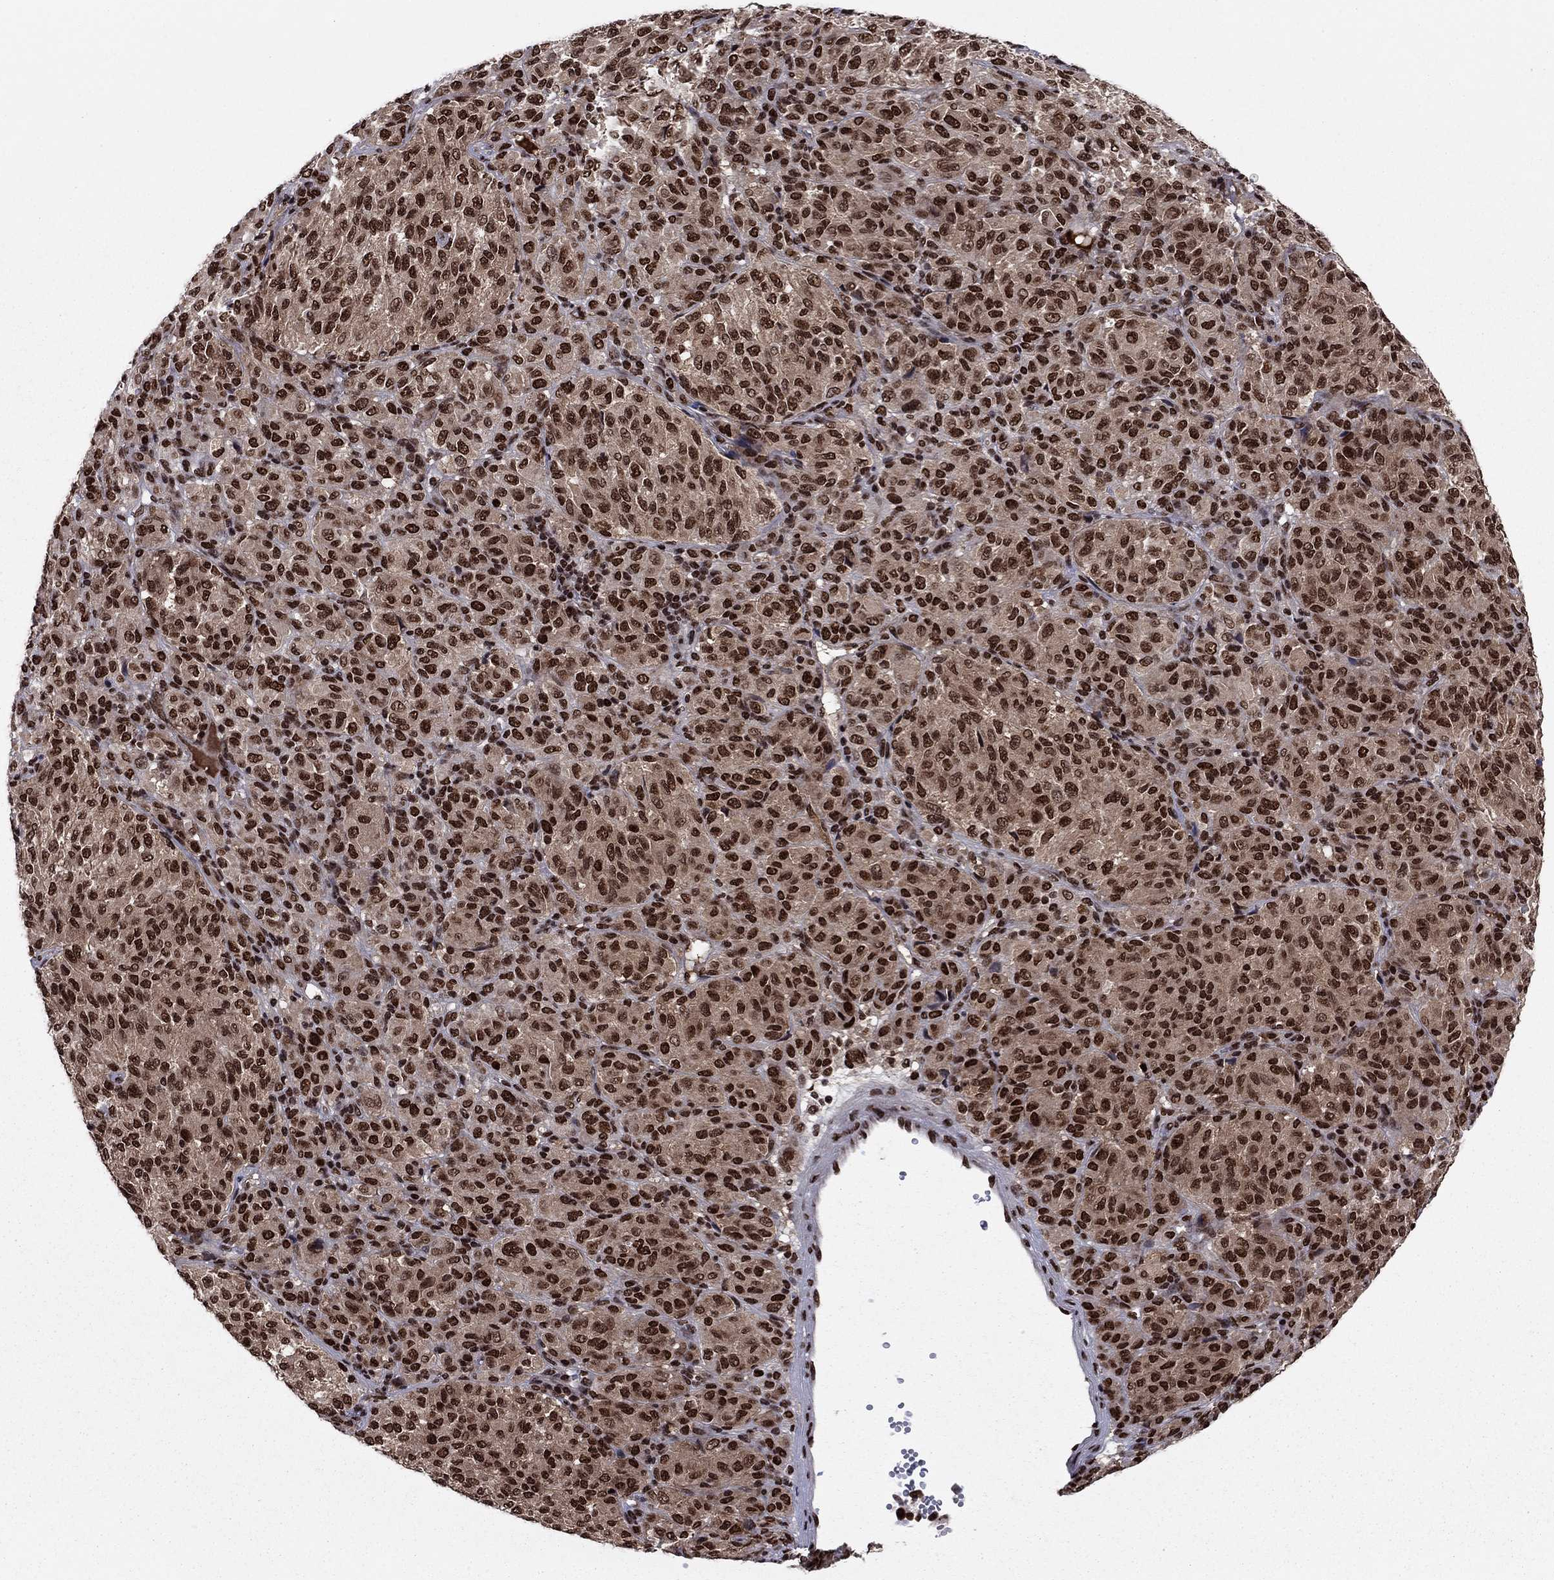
{"staining": {"intensity": "strong", "quantity": ">75%", "location": "nuclear"}, "tissue": "melanoma", "cell_type": "Tumor cells", "image_type": "cancer", "snomed": [{"axis": "morphology", "description": "Malignant melanoma, Metastatic site"}, {"axis": "topography", "description": "Brain"}], "caption": "A photomicrograph of human melanoma stained for a protein exhibits strong nuclear brown staining in tumor cells.", "gene": "USP54", "patient": {"sex": "female", "age": 56}}